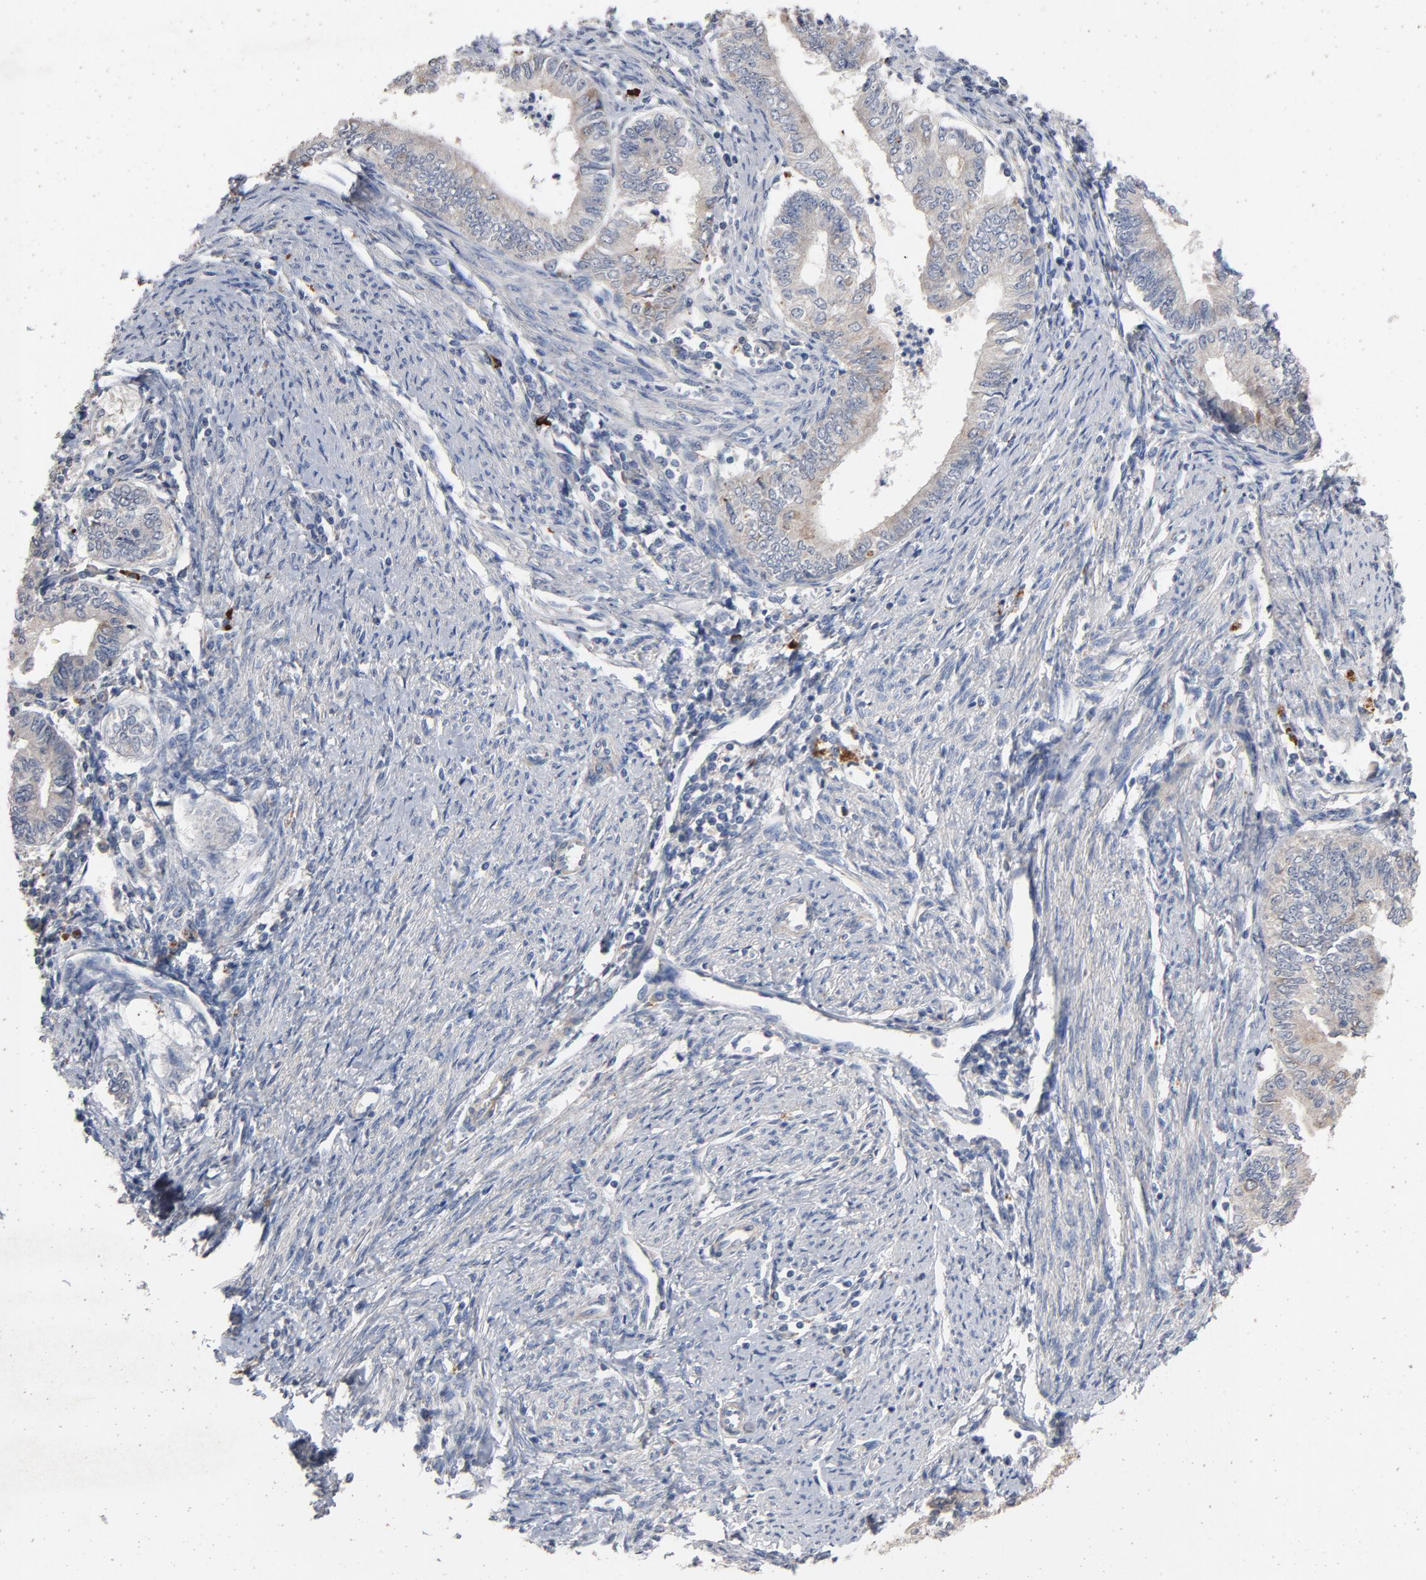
{"staining": {"intensity": "weak", "quantity": ">75%", "location": "cytoplasmic/membranous"}, "tissue": "endometrial cancer", "cell_type": "Tumor cells", "image_type": "cancer", "snomed": [{"axis": "morphology", "description": "Adenocarcinoma, NOS"}, {"axis": "topography", "description": "Endometrium"}], "caption": "This histopathology image displays IHC staining of adenocarcinoma (endometrial), with low weak cytoplasmic/membranous expression in approximately >75% of tumor cells.", "gene": "CCDC134", "patient": {"sex": "female", "age": 66}}